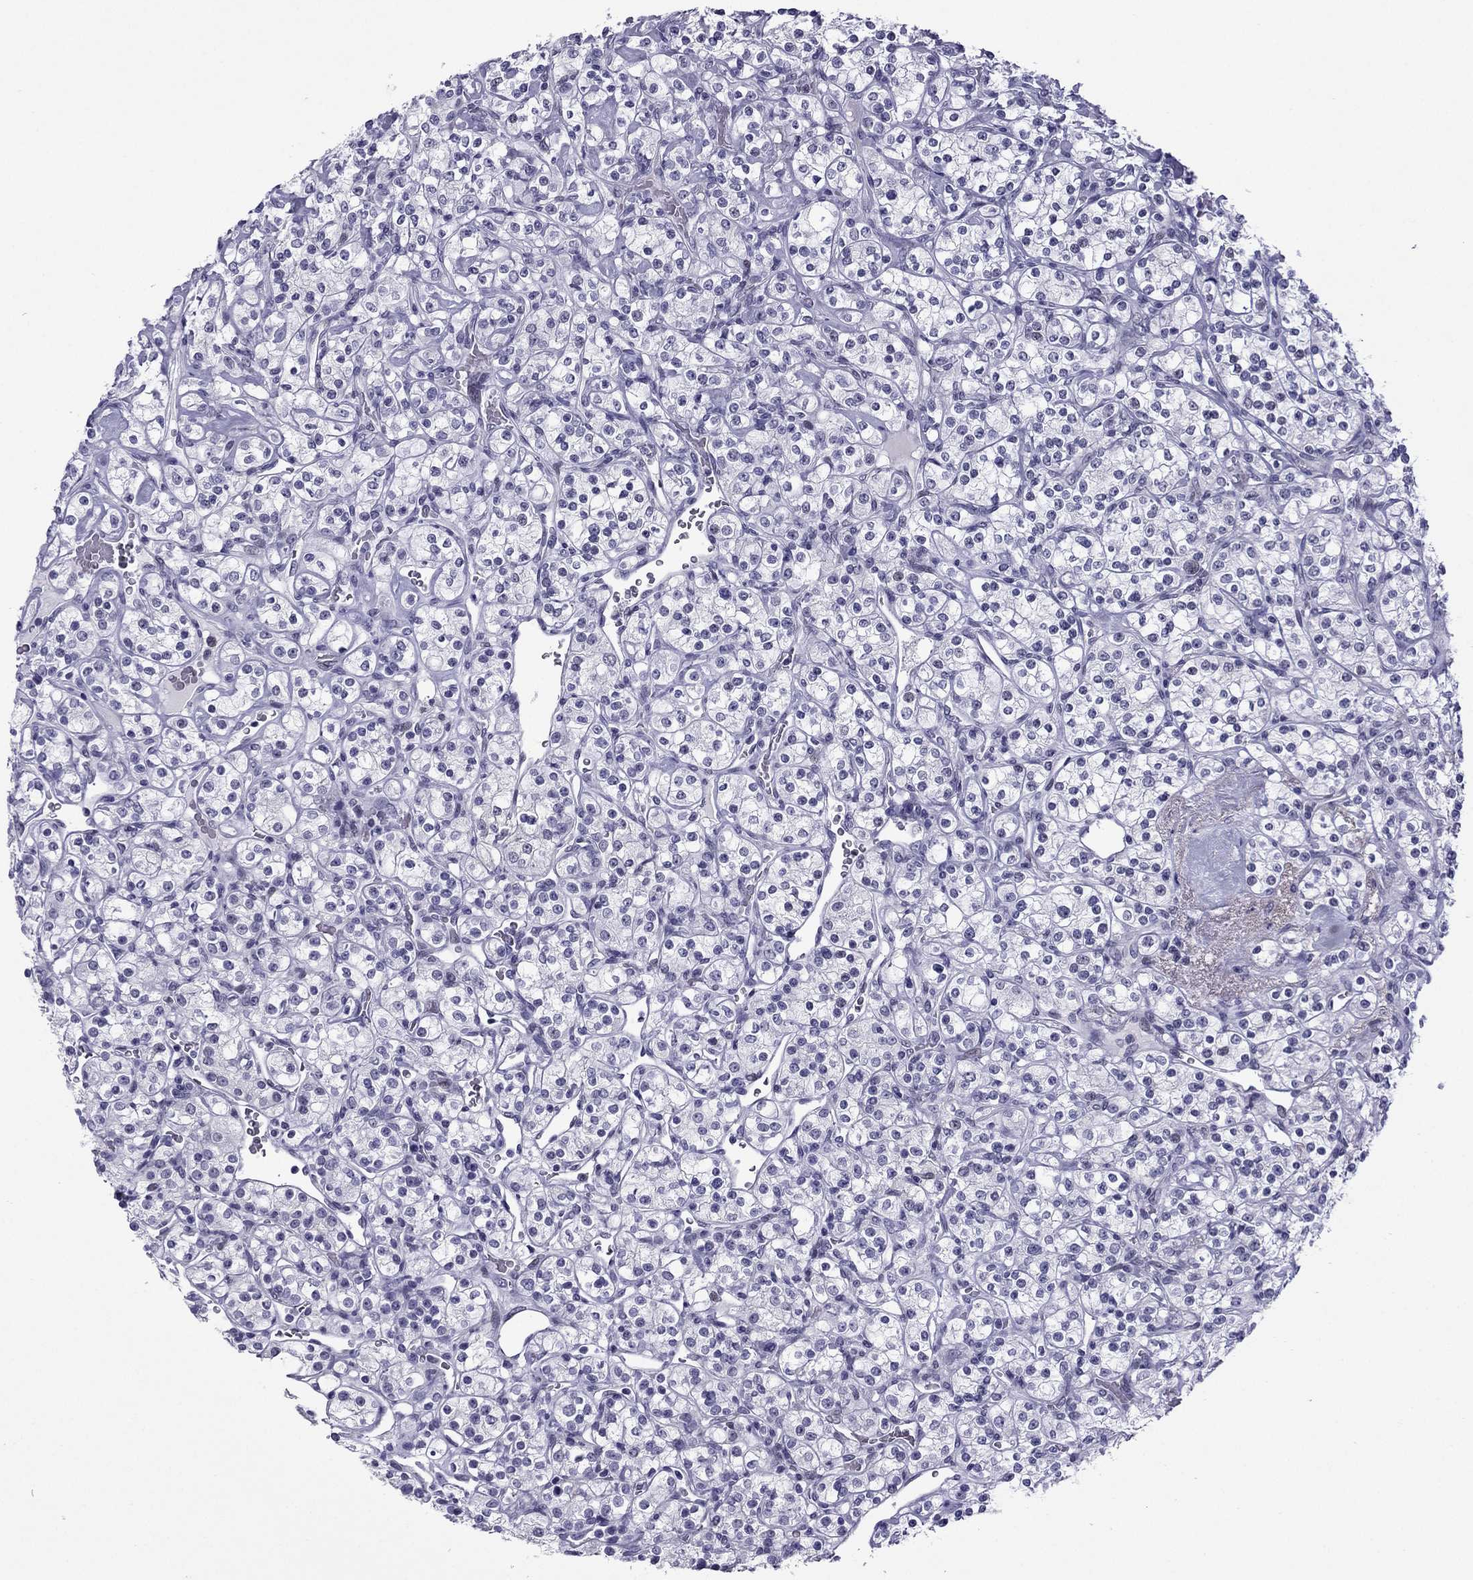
{"staining": {"intensity": "negative", "quantity": "none", "location": "none"}, "tissue": "renal cancer", "cell_type": "Tumor cells", "image_type": "cancer", "snomed": [{"axis": "morphology", "description": "Adenocarcinoma, NOS"}, {"axis": "topography", "description": "Kidney"}], "caption": "DAB immunohistochemical staining of renal cancer displays no significant staining in tumor cells. (Brightfield microscopy of DAB immunohistochemistry (IHC) at high magnification).", "gene": "MYLK3", "patient": {"sex": "male", "age": 77}}